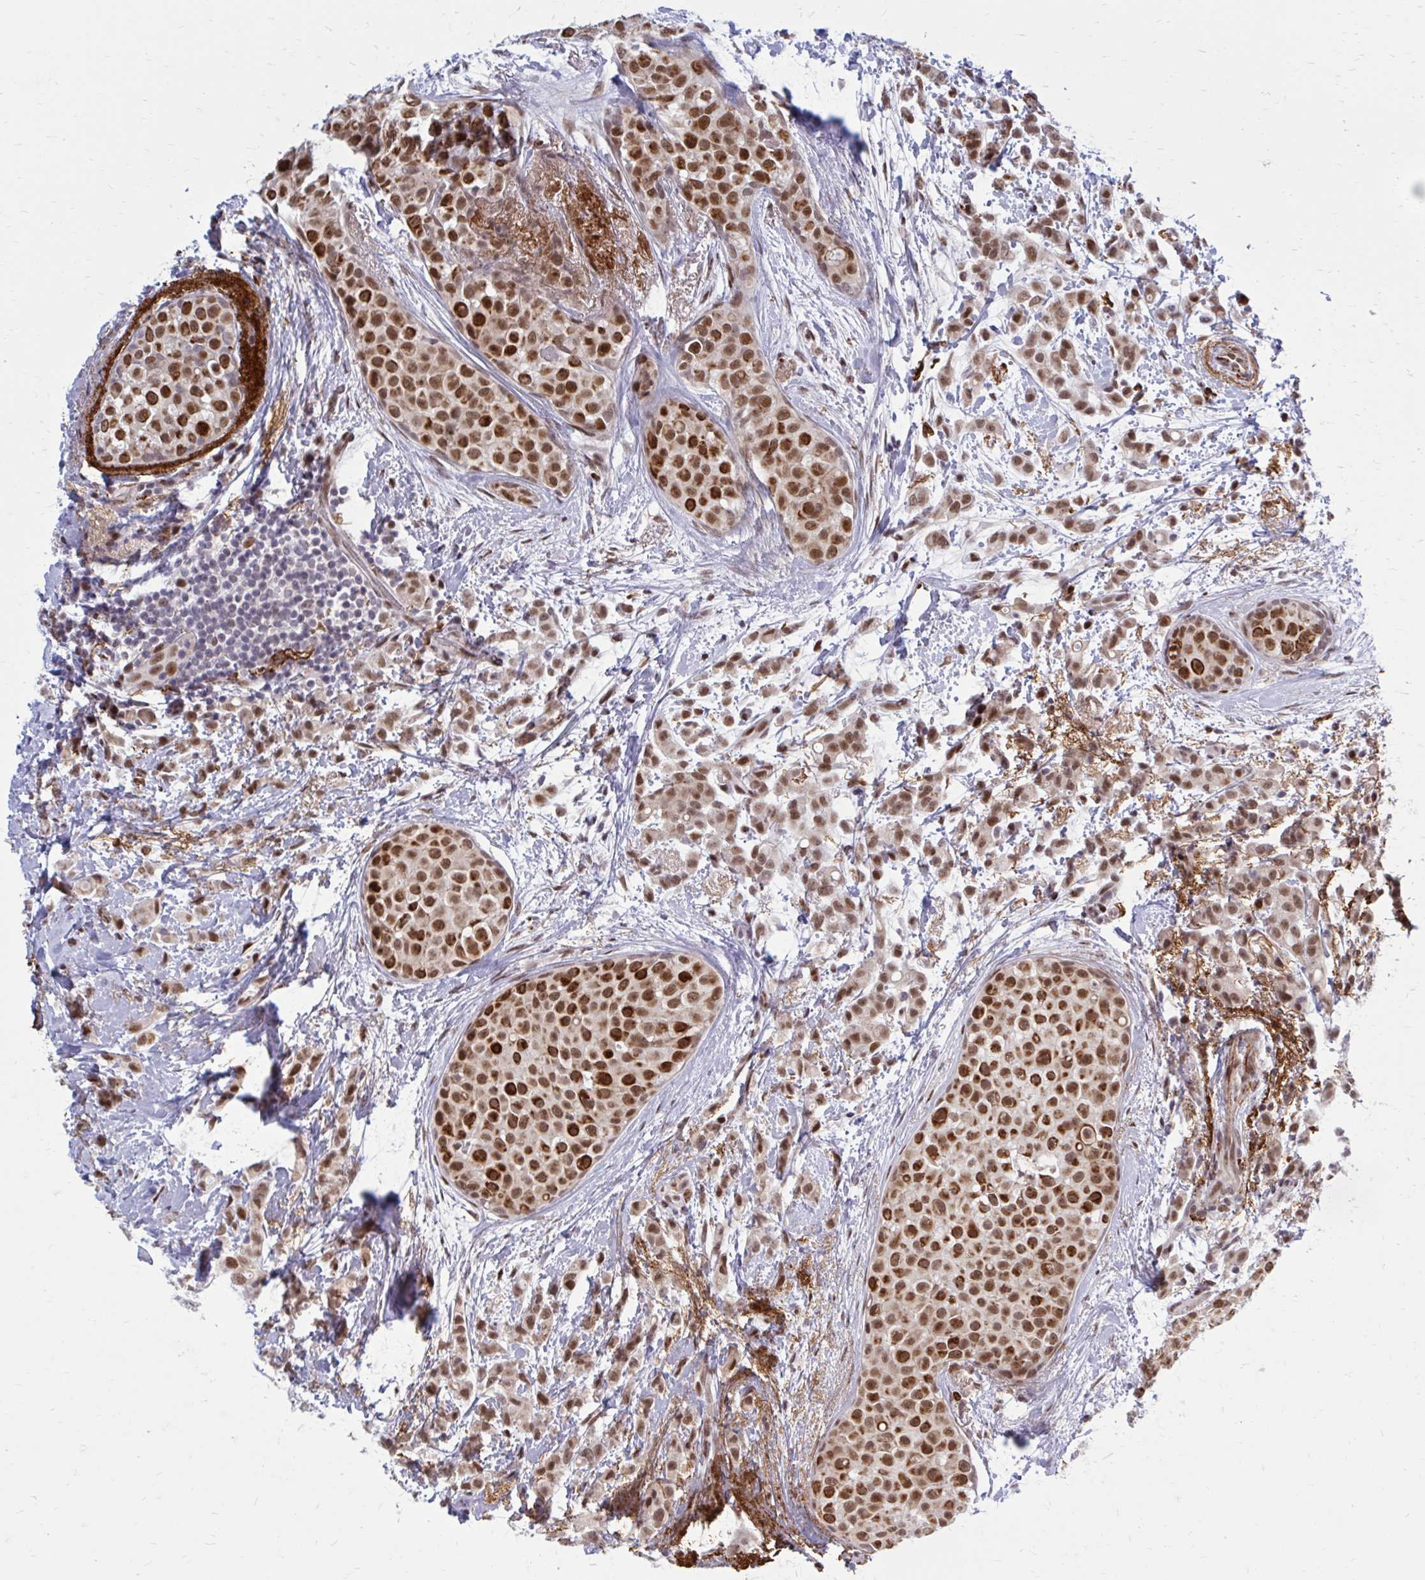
{"staining": {"intensity": "moderate", "quantity": ">75%", "location": "cytoplasmic/membranous,nuclear"}, "tissue": "breast cancer", "cell_type": "Tumor cells", "image_type": "cancer", "snomed": [{"axis": "morphology", "description": "Lobular carcinoma"}, {"axis": "topography", "description": "Breast"}], "caption": "Human breast lobular carcinoma stained for a protein (brown) displays moderate cytoplasmic/membranous and nuclear positive positivity in about >75% of tumor cells.", "gene": "PSME4", "patient": {"sex": "female", "age": 68}}